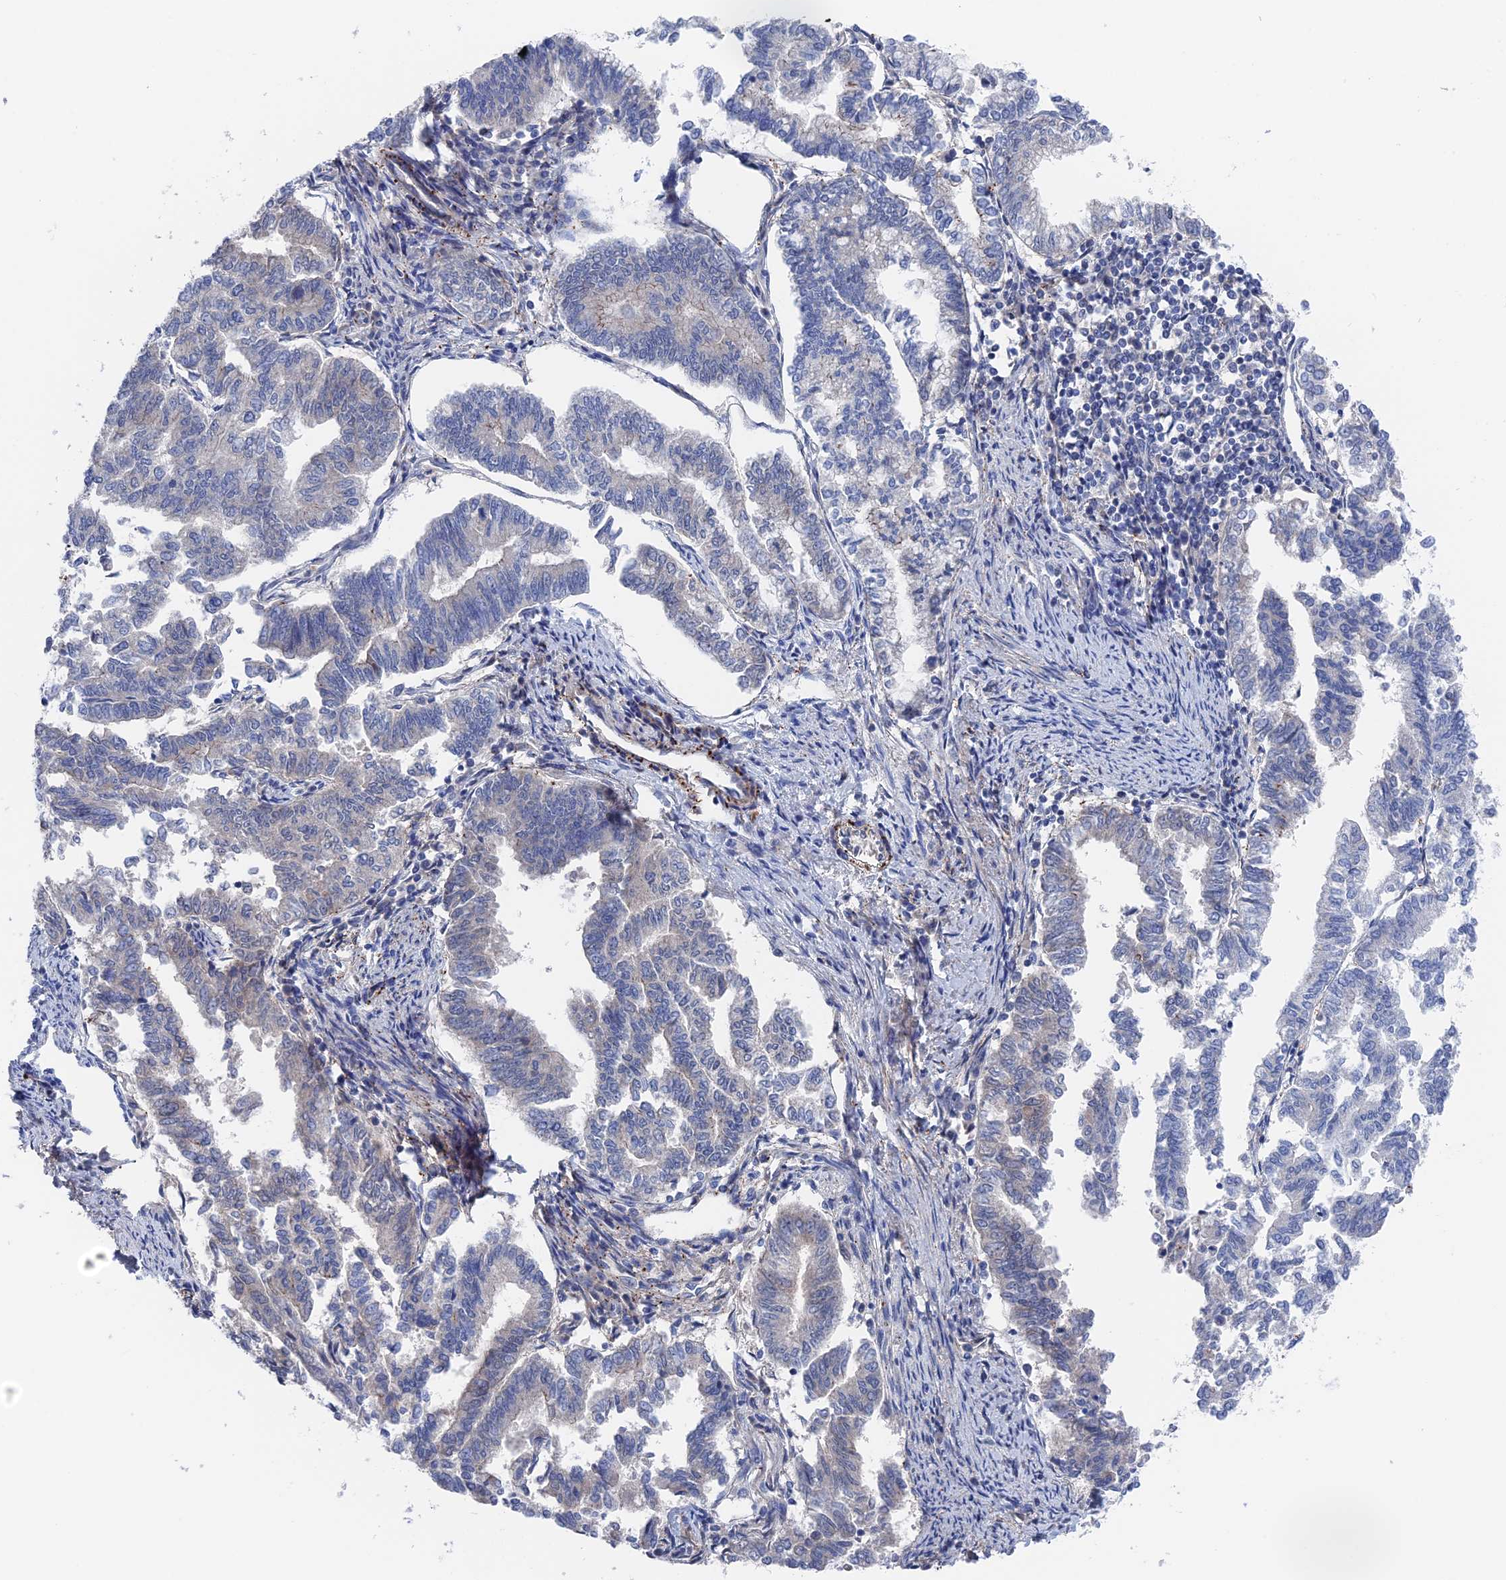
{"staining": {"intensity": "negative", "quantity": "none", "location": "none"}, "tissue": "endometrial cancer", "cell_type": "Tumor cells", "image_type": "cancer", "snomed": [{"axis": "morphology", "description": "Adenocarcinoma, NOS"}, {"axis": "topography", "description": "Endometrium"}], "caption": "The IHC histopathology image has no significant staining in tumor cells of endometrial adenocarcinoma tissue.", "gene": "MTHFSD", "patient": {"sex": "female", "age": 79}}